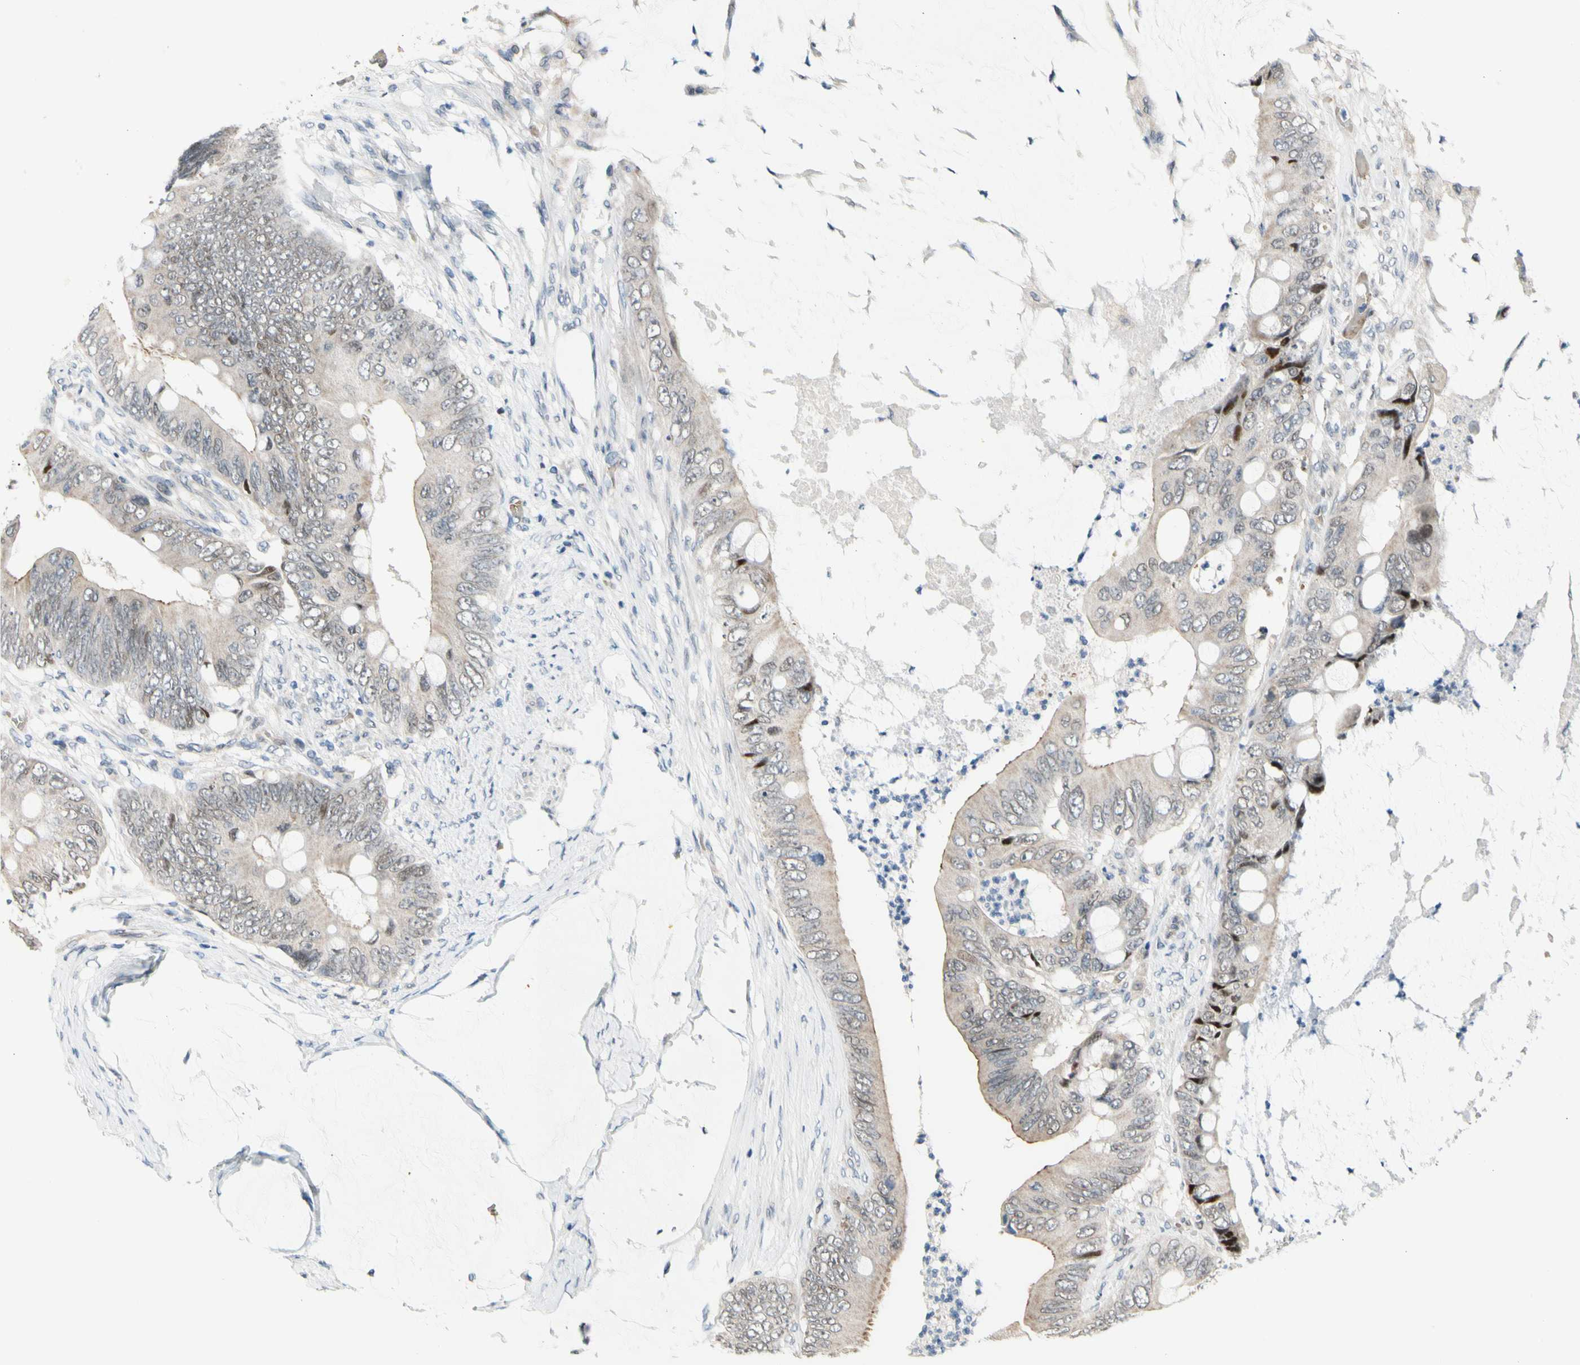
{"staining": {"intensity": "negative", "quantity": "none", "location": "none"}, "tissue": "colorectal cancer", "cell_type": "Tumor cells", "image_type": "cancer", "snomed": [{"axis": "morphology", "description": "Adenocarcinoma, NOS"}, {"axis": "topography", "description": "Rectum"}], "caption": "Colorectal cancer was stained to show a protein in brown. There is no significant staining in tumor cells.", "gene": "ZNF184", "patient": {"sex": "female", "age": 77}}